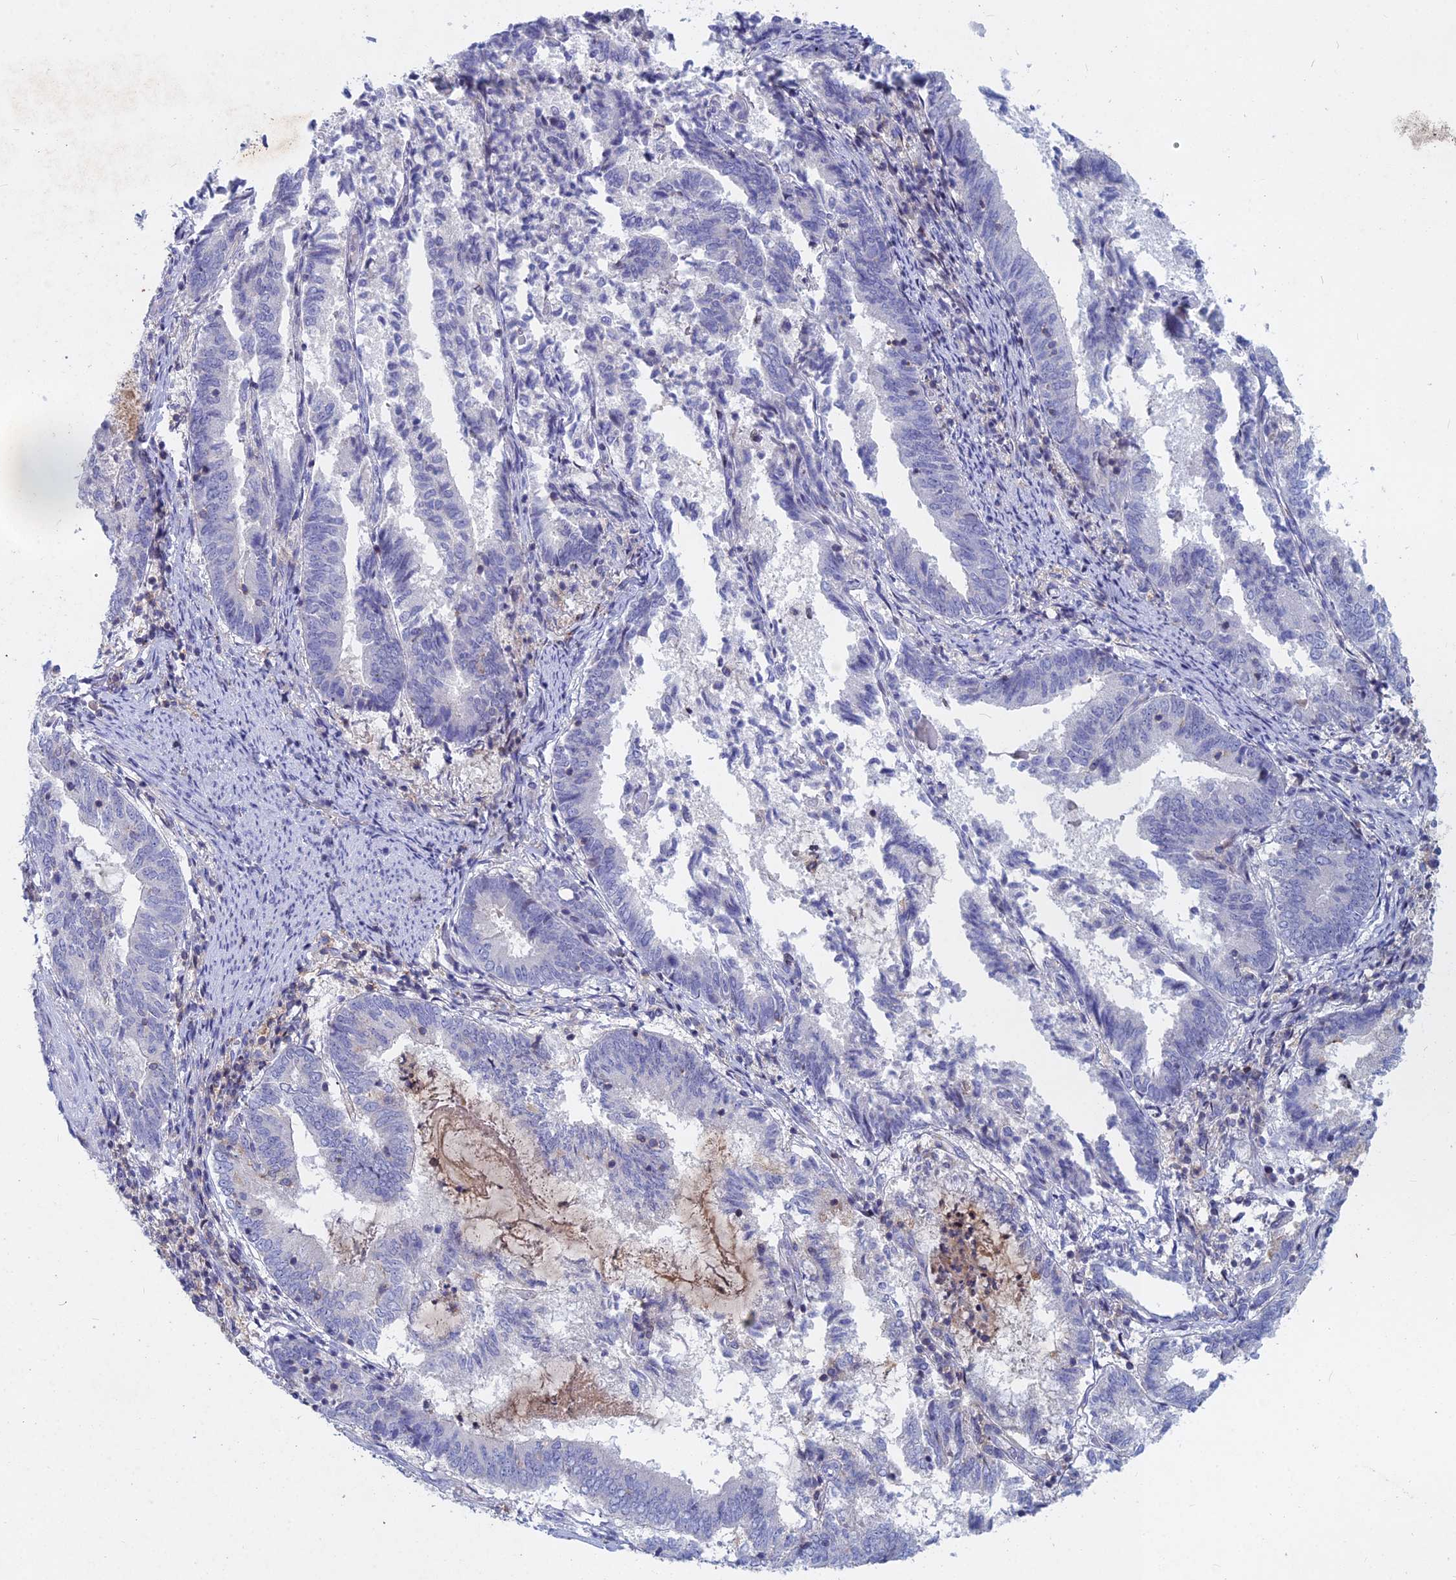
{"staining": {"intensity": "negative", "quantity": "none", "location": "none"}, "tissue": "endometrial cancer", "cell_type": "Tumor cells", "image_type": "cancer", "snomed": [{"axis": "morphology", "description": "Adenocarcinoma, NOS"}, {"axis": "topography", "description": "Endometrium"}], "caption": "Micrograph shows no protein expression in tumor cells of endometrial cancer tissue.", "gene": "ACP7", "patient": {"sex": "female", "age": 80}}